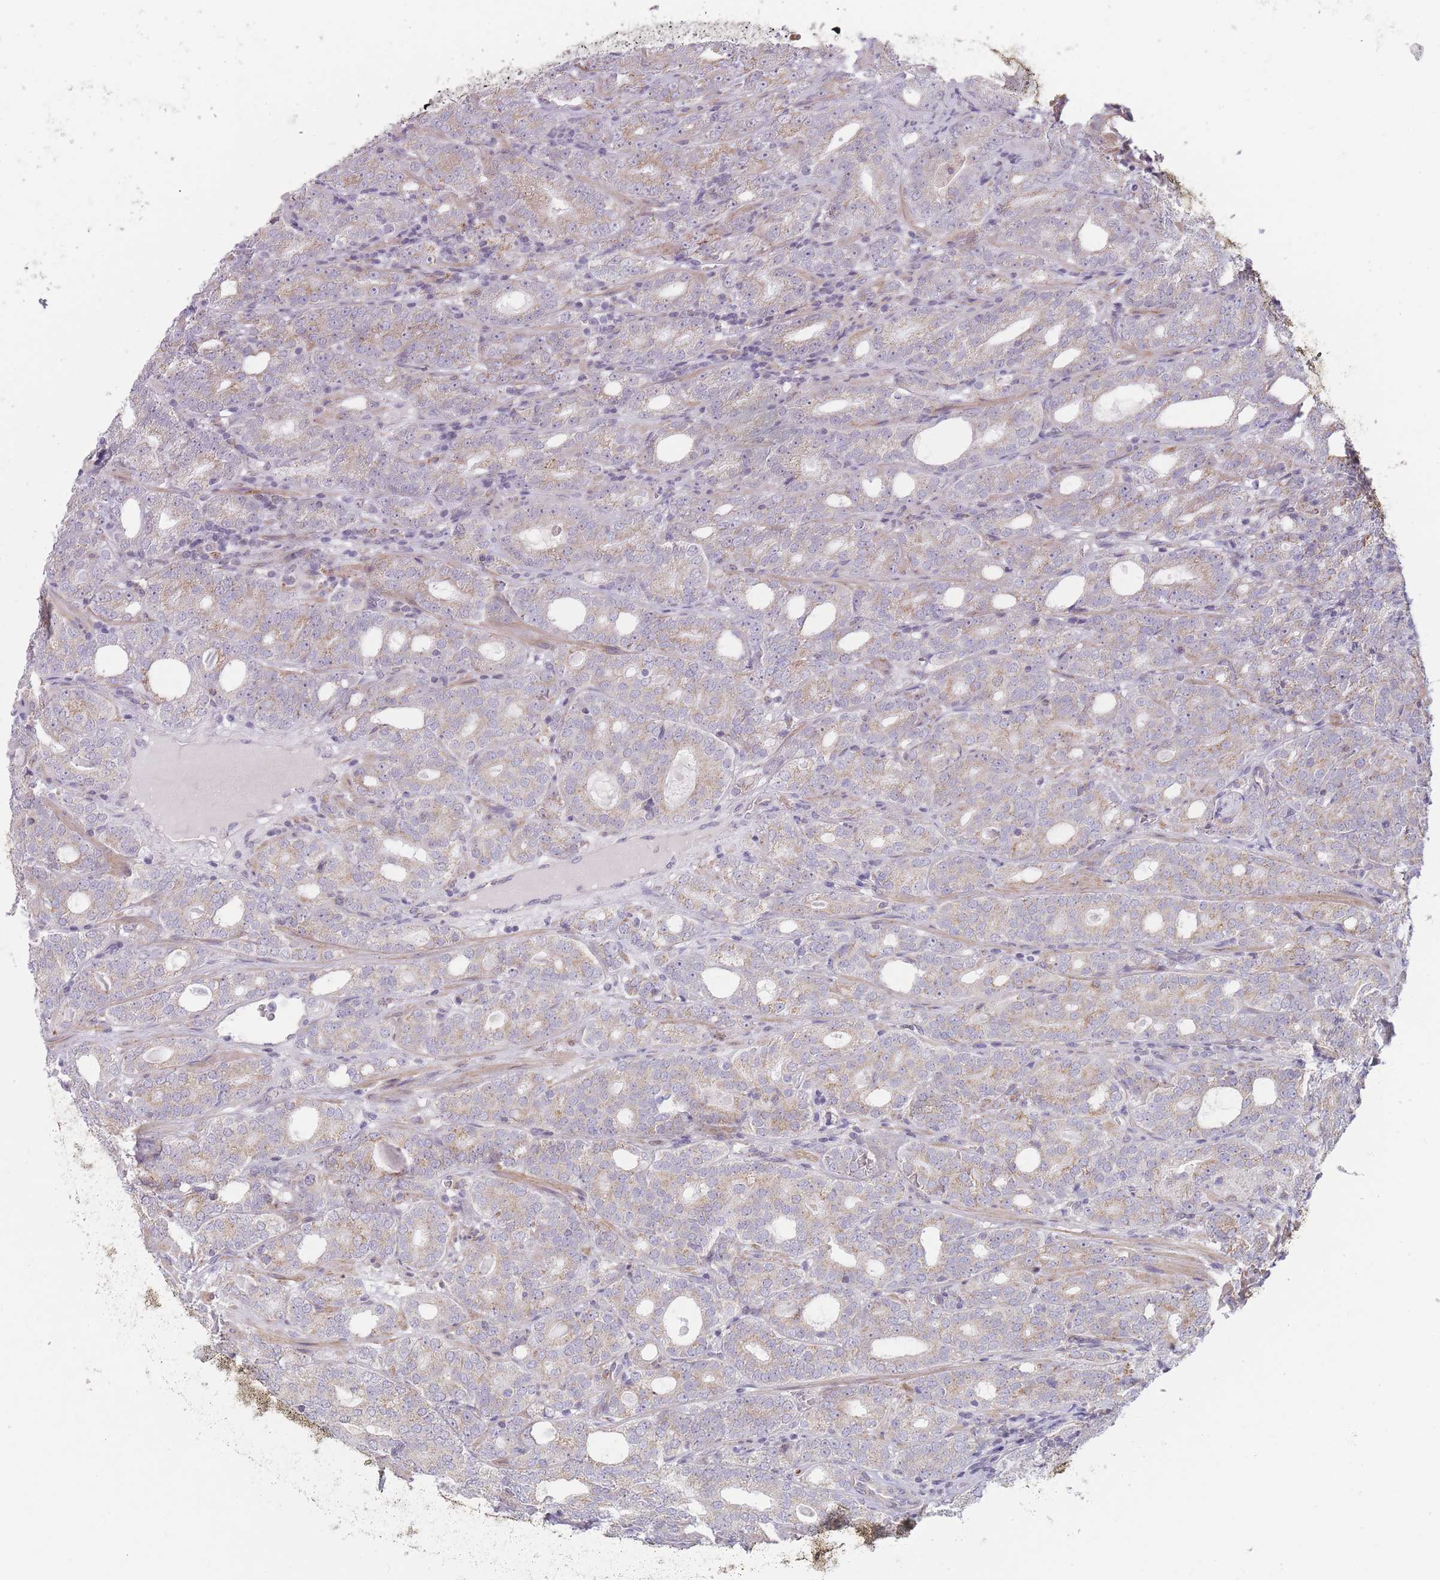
{"staining": {"intensity": "weak", "quantity": ">75%", "location": "cytoplasmic/membranous"}, "tissue": "prostate cancer", "cell_type": "Tumor cells", "image_type": "cancer", "snomed": [{"axis": "morphology", "description": "Adenocarcinoma, High grade"}, {"axis": "topography", "description": "Prostate"}], "caption": "Tumor cells exhibit weak cytoplasmic/membranous staining in approximately >75% of cells in adenocarcinoma (high-grade) (prostate).", "gene": "ZBTB24", "patient": {"sex": "male", "age": 64}}